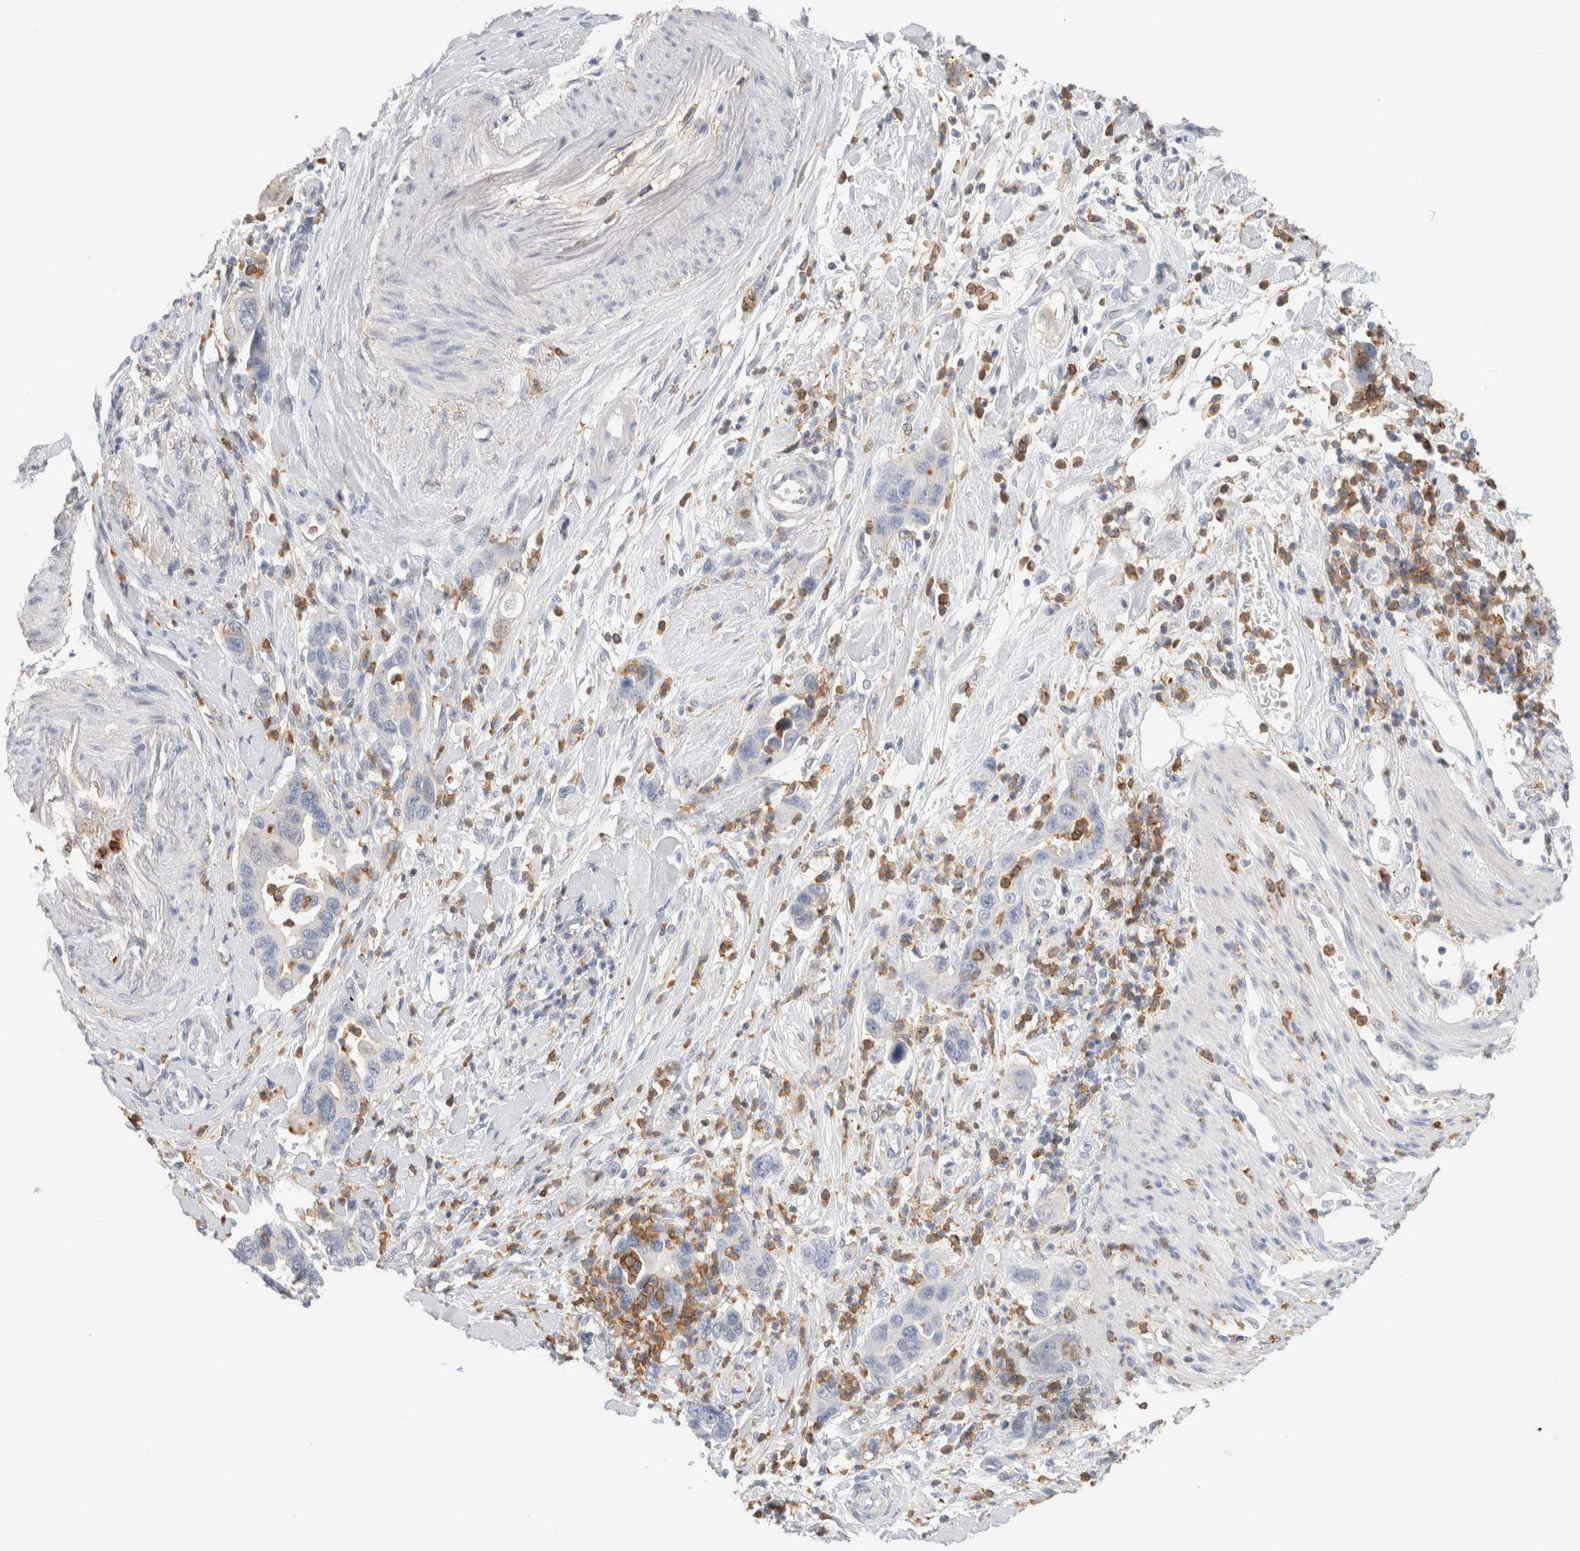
{"staining": {"intensity": "weak", "quantity": "<25%", "location": "cytoplasmic/membranous"}, "tissue": "pancreatic cancer", "cell_type": "Tumor cells", "image_type": "cancer", "snomed": [{"axis": "morphology", "description": "Adenocarcinoma, NOS"}, {"axis": "topography", "description": "Pancreas"}], "caption": "High magnification brightfield microscopy of pancreatic cancer (adenocarcinoma) stained with DAB (3,3'-diaminobenzidine) (brown) and counterstained with hematoxylin (blue): tumor cells show no significant positivity.", "gene": "P2RY2", "patient": {"sex": "female", "age": 71}}